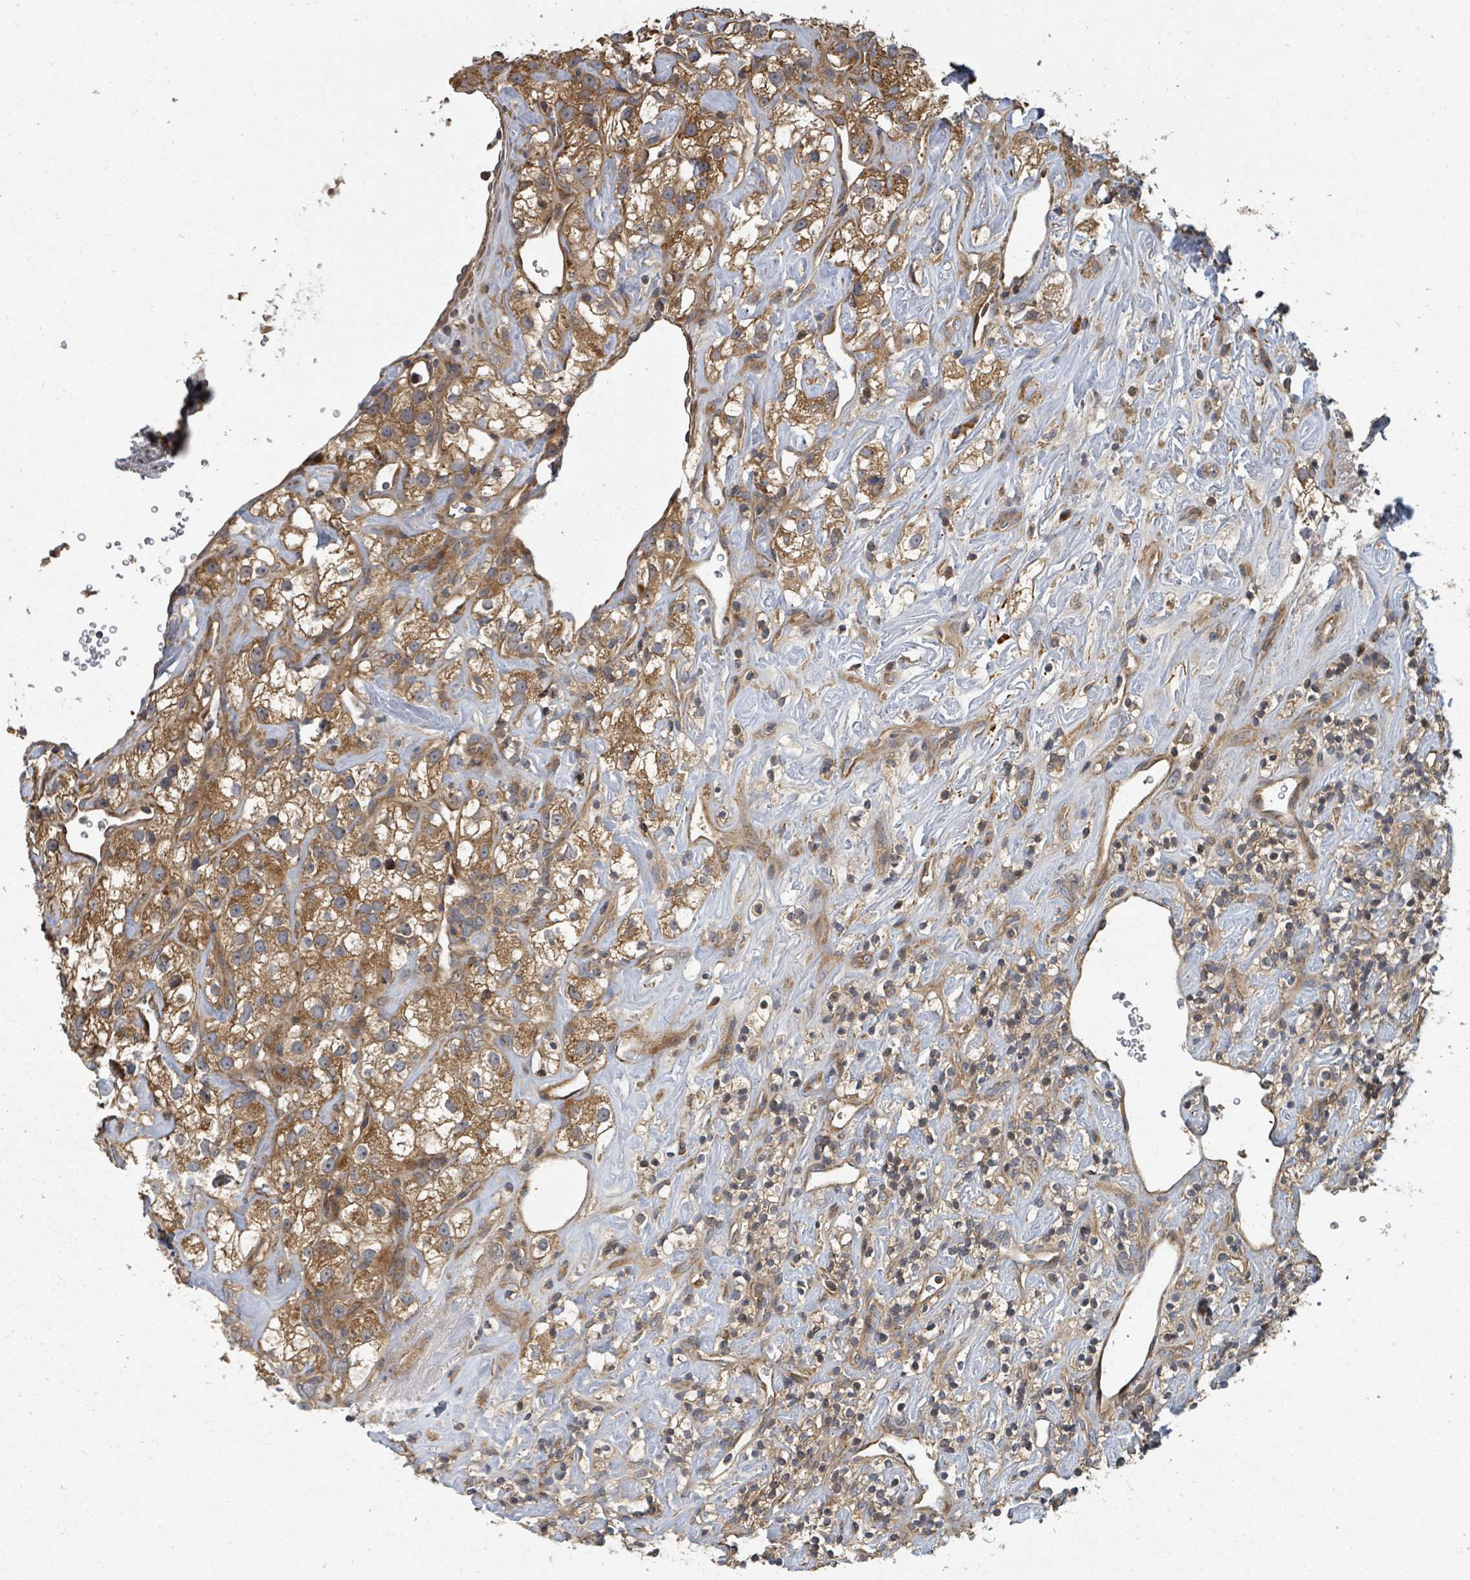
{"staining": {"intensity": "moderate", "quantity": ">75%", "location": "cytoplasmic/membranous"}, "tissue": "renal cancer", "cell_type": "Tumor cells", "image_type": "cancer", "snomed": [{"axis": "morphology", "description": "Adenocarcinoma, NOS"}, {"axis": "topography", "description": "Kidney"}], "caption": "Brown immunohistochemical staining in adenocarcinoma (renal) shows moderate cytoplasmic/membranous positivity in approximately >75% of tumor cells.", "gene": "DPM1", "patient": {"sex": "male", "age": 77}}